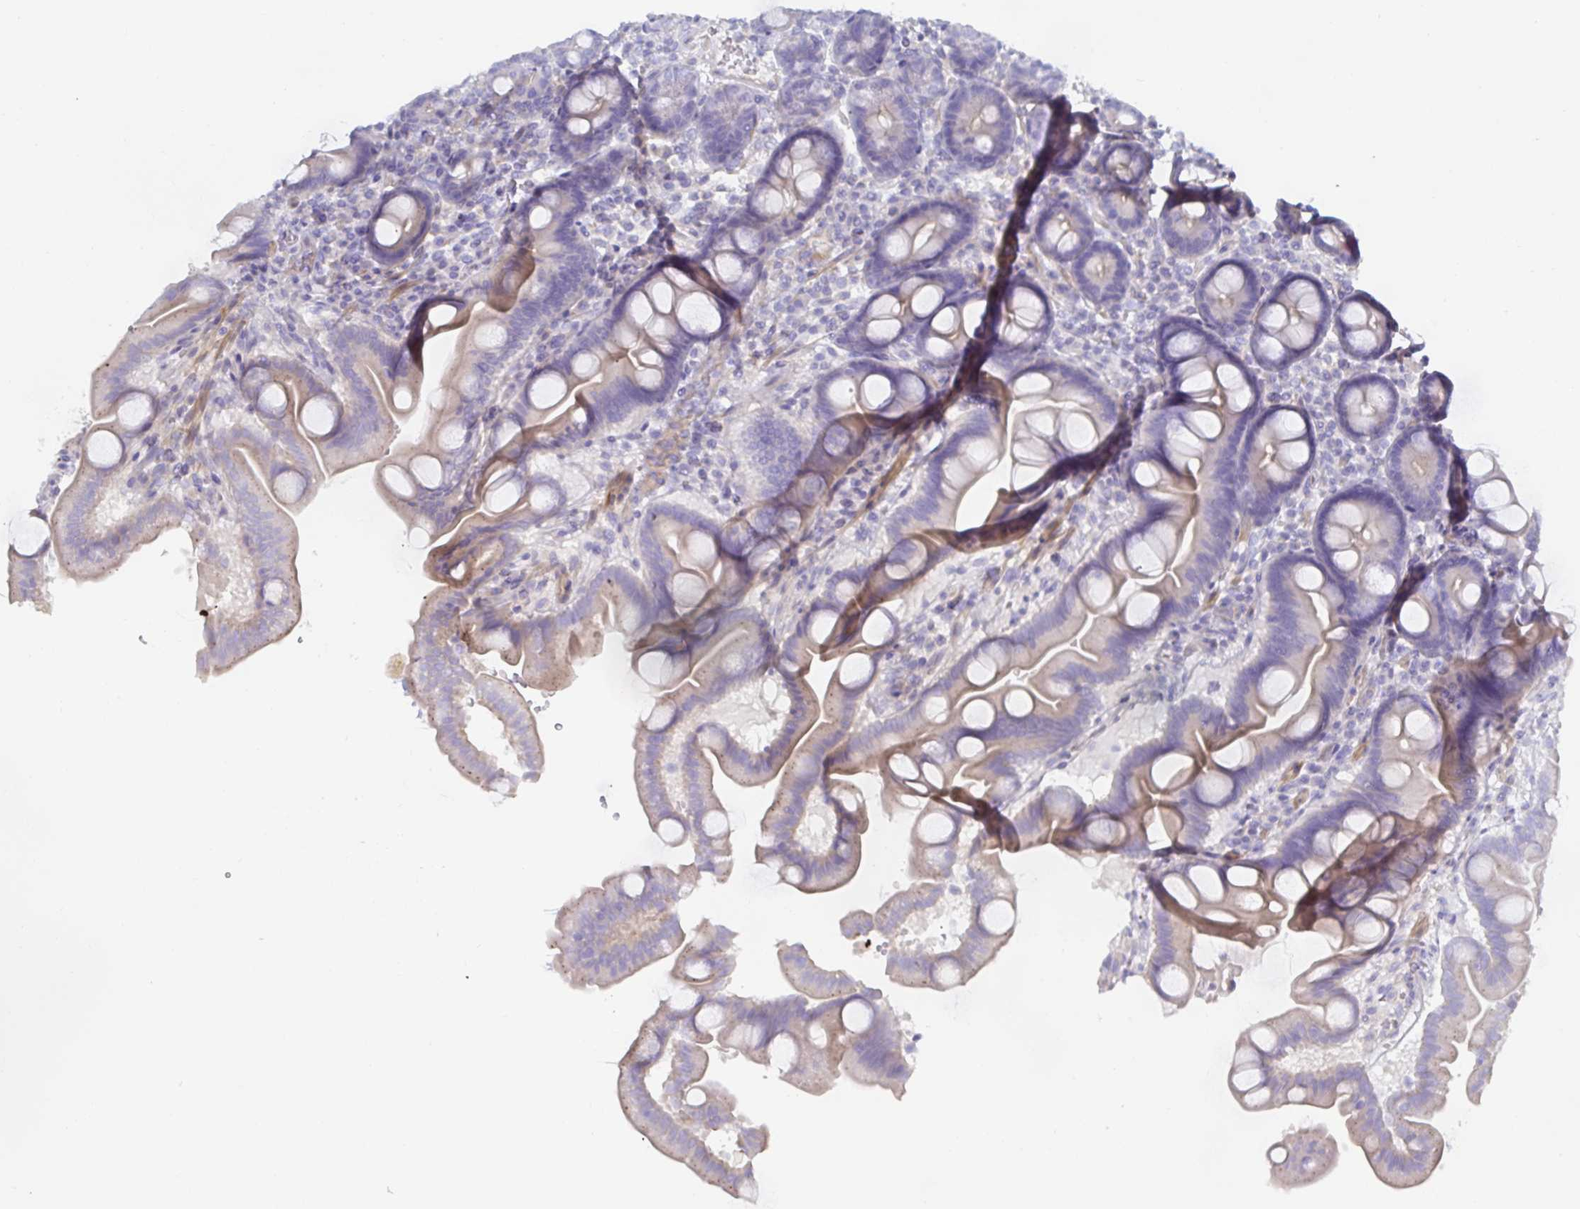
{"staining": {"intensity": "weak", "quantity": "<25%", "location": "cytoplasmic/membranous"}, "tissue": "duodenum", "cell_type": "Glandular cells", "image_type": "normal", "snomed": [{"axis": "morphology", "description": "Normal tissue, NOS"}, {"axis": "topography", "description": "Duodenum"}], "caption": "This is a micrograph of immunohistochemistry (IHC) staining of normal duodenum, which shows no positivity in glandular cells. (DAB (3,3'-diaminobenzidine) immunohistochemistry with hematoxylin counter stain).", "gene": "METTL22", "patient": {"sex": "male", "age": 59}}